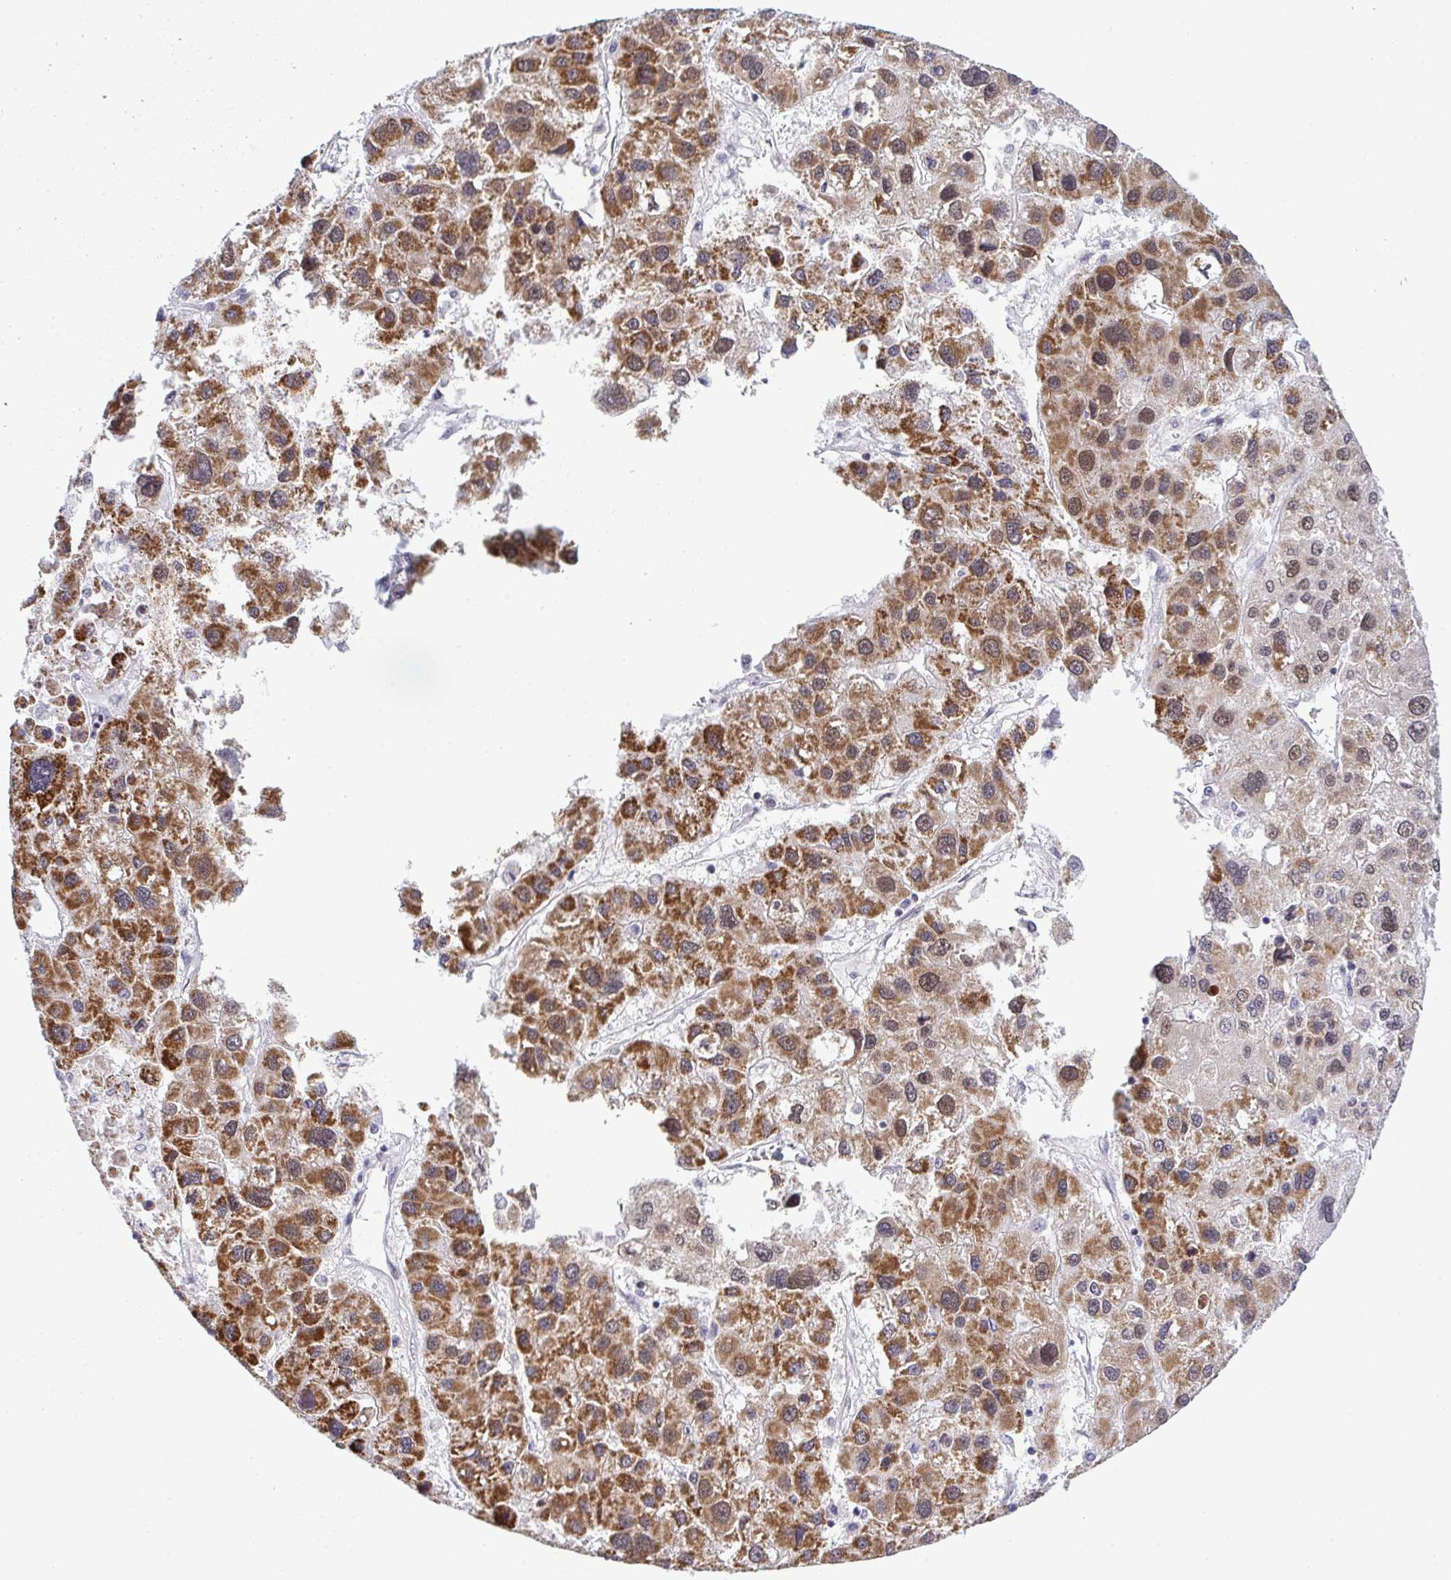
{"staining": {"intensity": "moderate", "quantity": "25%-75%", "location": "cytoplasmic/membranous,nuclear"}, "tissue": "liver cancer", "cell_type": "Tumor cells", "image_type": "cancer", "snomed": [{"axis": "morphology", "description": "Carcinoma, Hepatocellular, NOS"}, {"axis": "topography", "description": "Liver"}], "caption": "DAB immunohistochemical staining of human liver cancer reveals moderate cytoplasmic/membranous and nuclear protein staining in about 25%-75% of tumor cells. The staining was performed using DAB (3,3'-diaminobenzidine), with brown indicating positive protein expression. Nuclei are stained blue with hematoxylin.", "gene": "RFC4", "patient": {"sex": "male", "age": 73}}